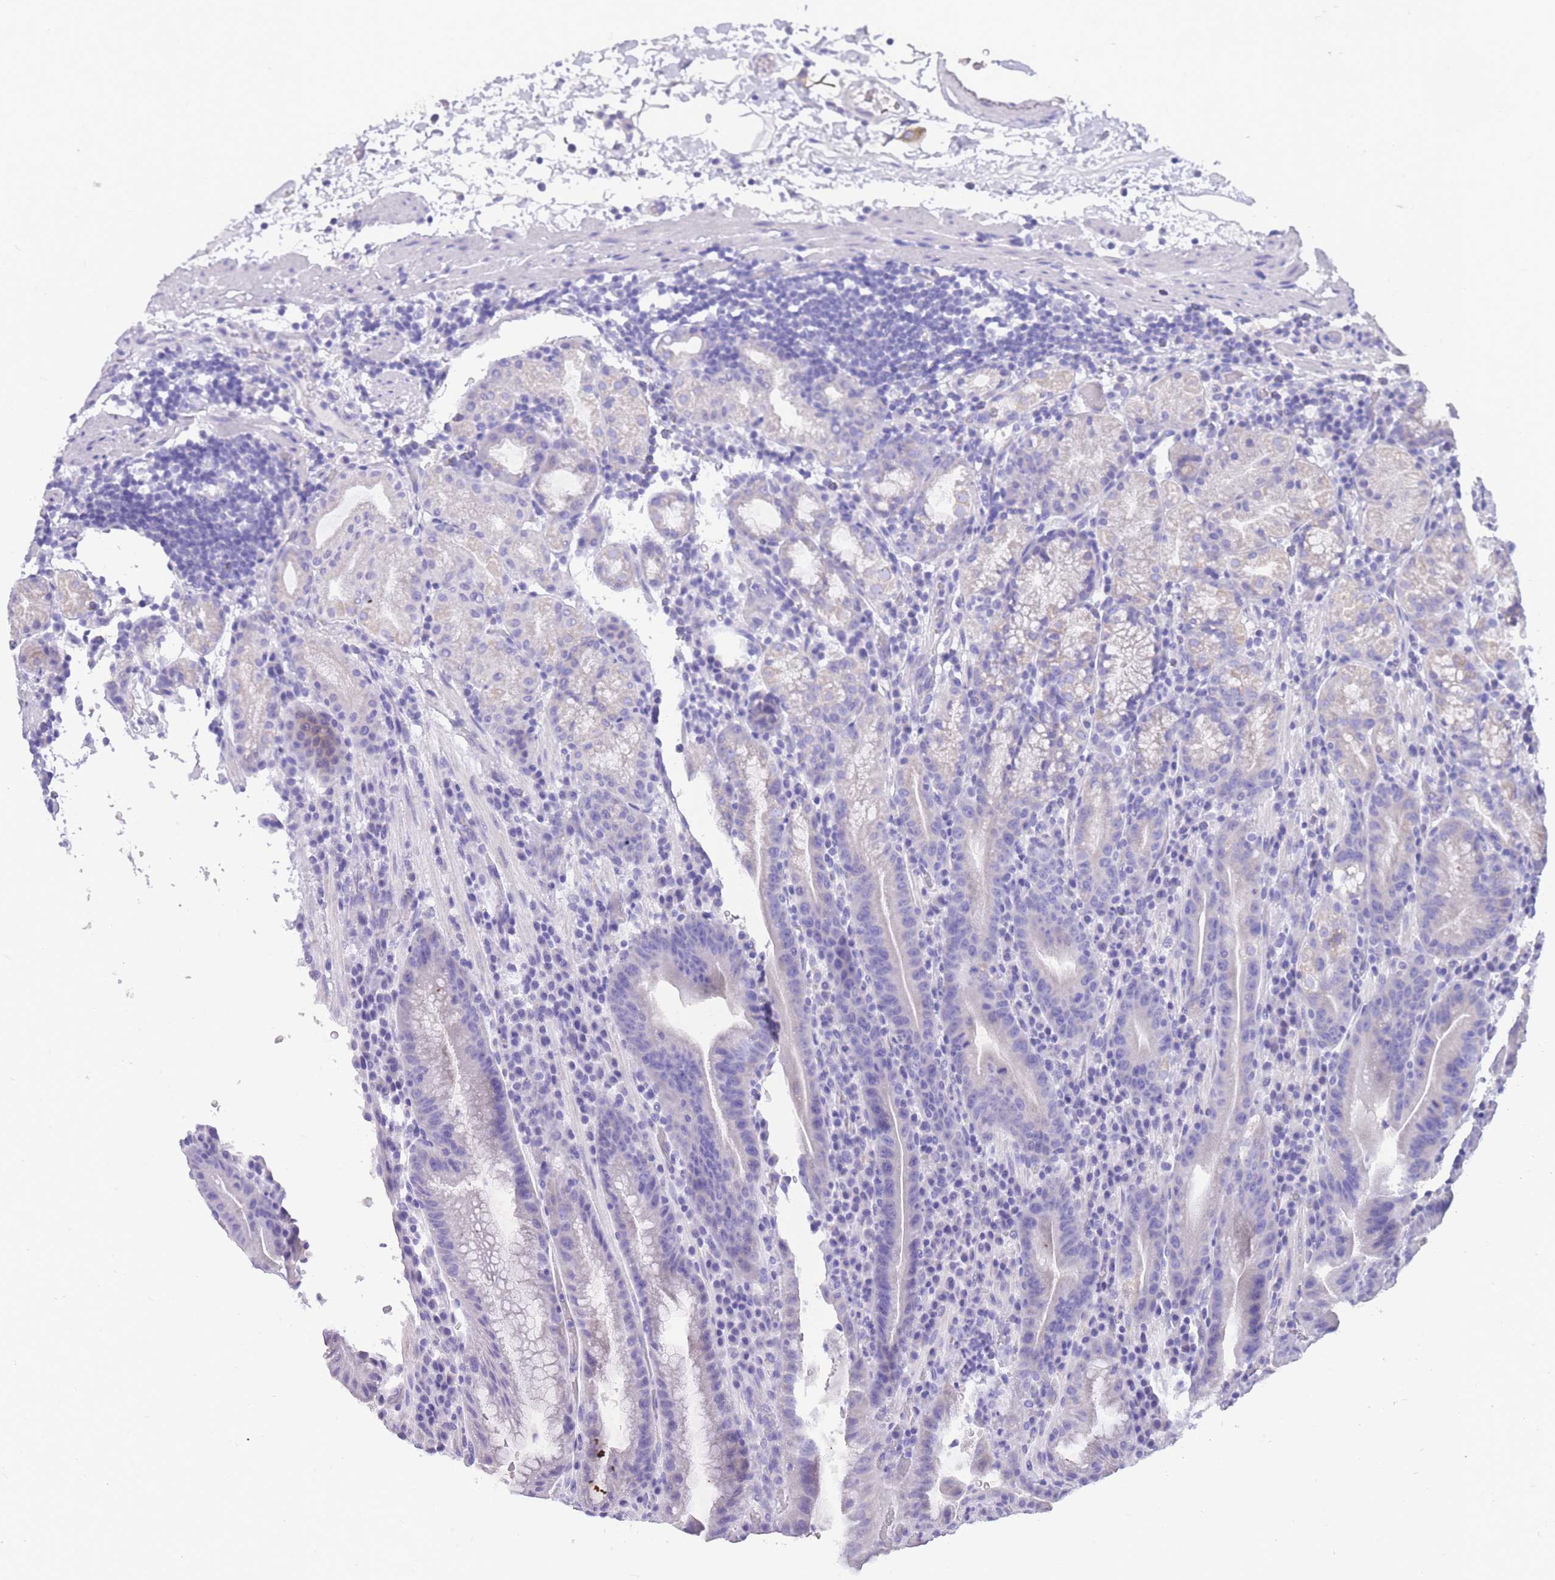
{"staining": {"intensity": "negative", "quantity": "none", "location": "none"}, "tissue": "stomach", "cell_type": "Glandular cells", "image_type": "normal", "snomed": [{"axis": "morphology", "description": "Normal tissue, NOS"}, {"axis": "morphology", "description": "Inflammation, NOS"}, {"axis": "topography", "description": "Stomach"}], "caption": "Immunohistochemical staining of unremarkable stomach exhibits no significant positivity in glandular cells. Brightfield microscopy of IHC stained with DAB (brown) and hematoxylin (blue), captured at high magnification.", "gene": "INTS2", "patient": {"sex": "male", "age": 79}}